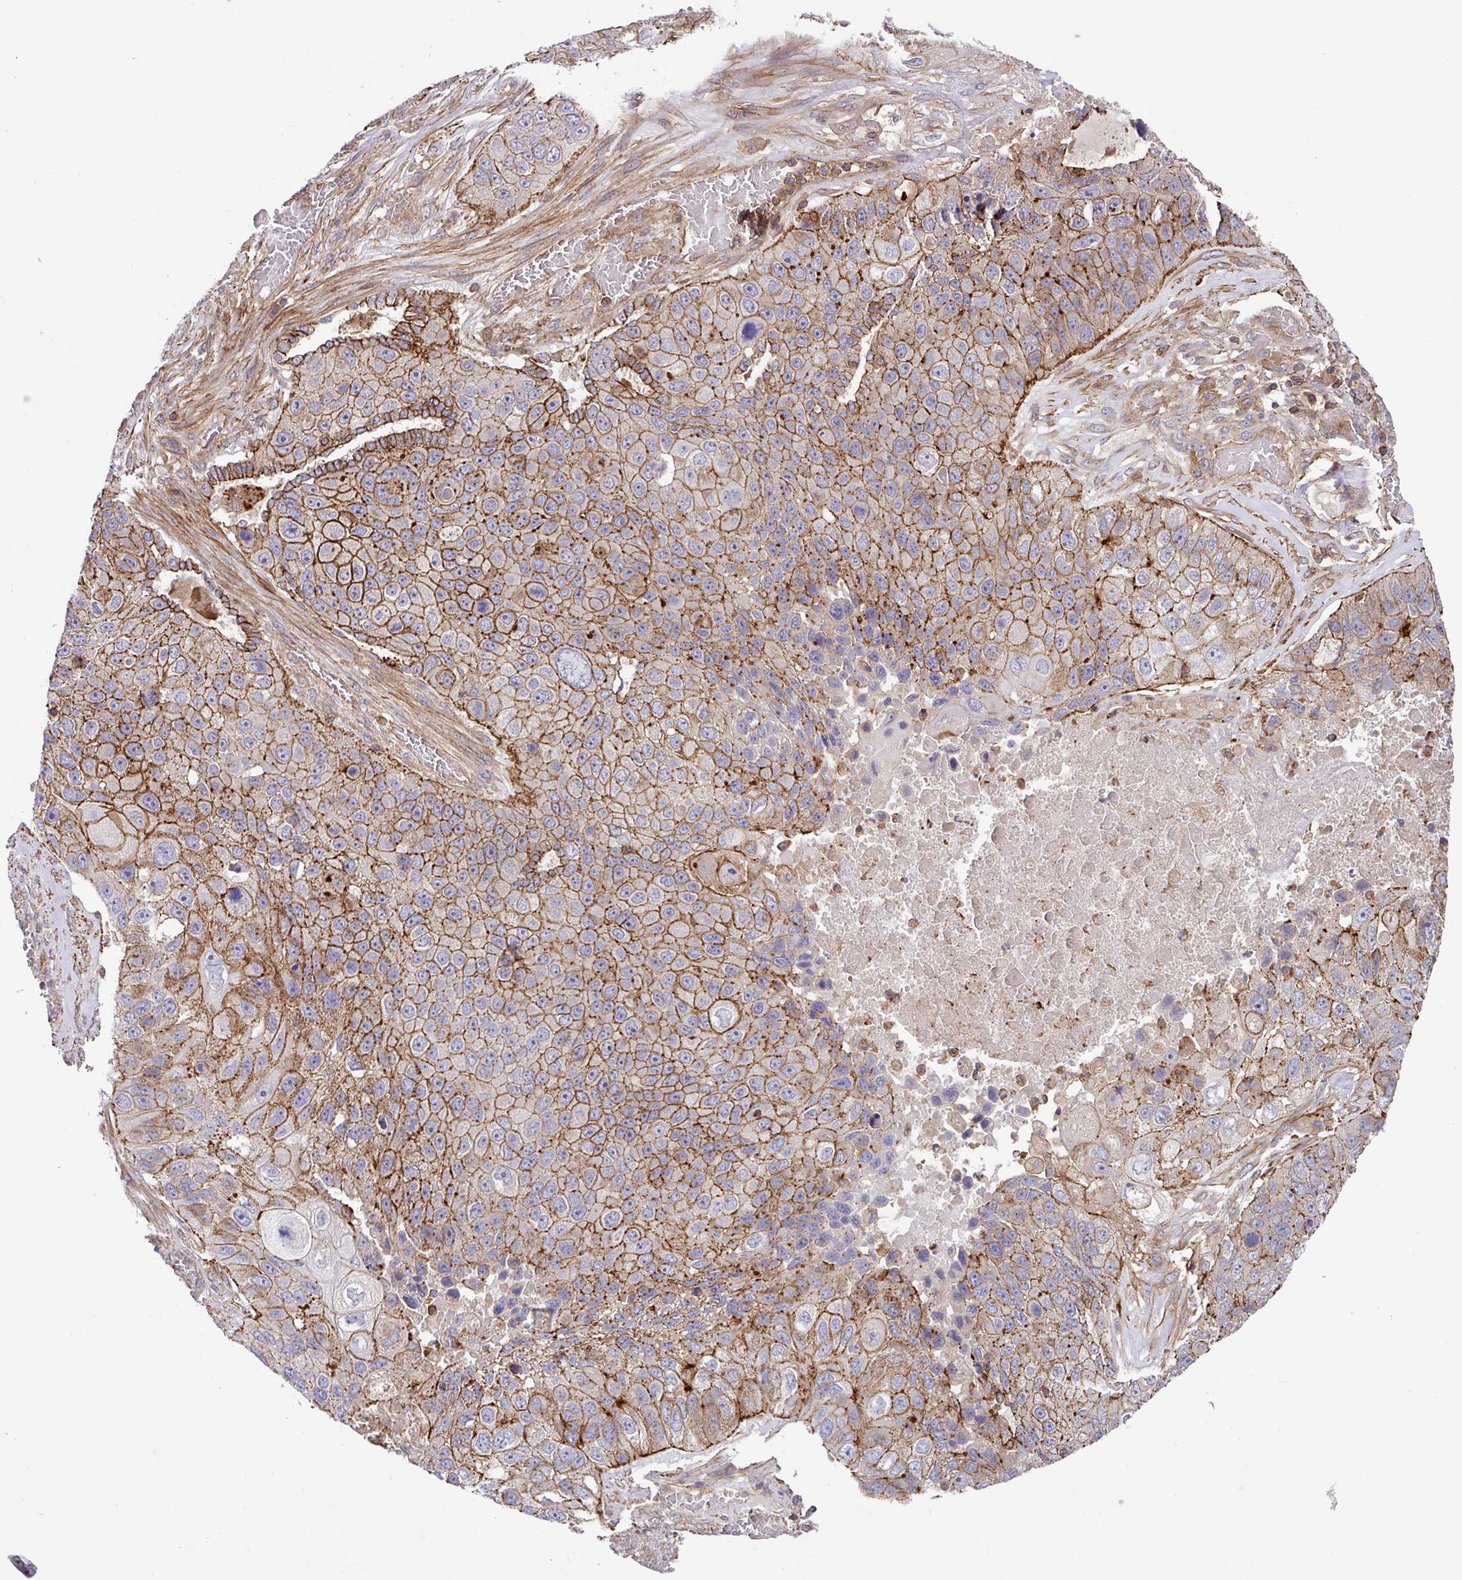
{"staining": {"intensity": "moderate", "quantity": ">75%", "location": "cytoplasmic/membranous"}, "tissue": "lung cancer", "cell_type": "Tumor cells", "image_type": "cancer", "snomed": [{"axis": "morphology", "description": "Squamous cell carcinoma, NOS"}, {"axis": "topography", "description": "Lung"}], "caption": "The histopathology image exhibits staining of squamous cell carcinoma (lung), revealing moderate cytoplasmic/membranous protein staining (brown color) within tumor cells.", "gene": "RIC1", "patient": {"sex": "male", "age": 61}}